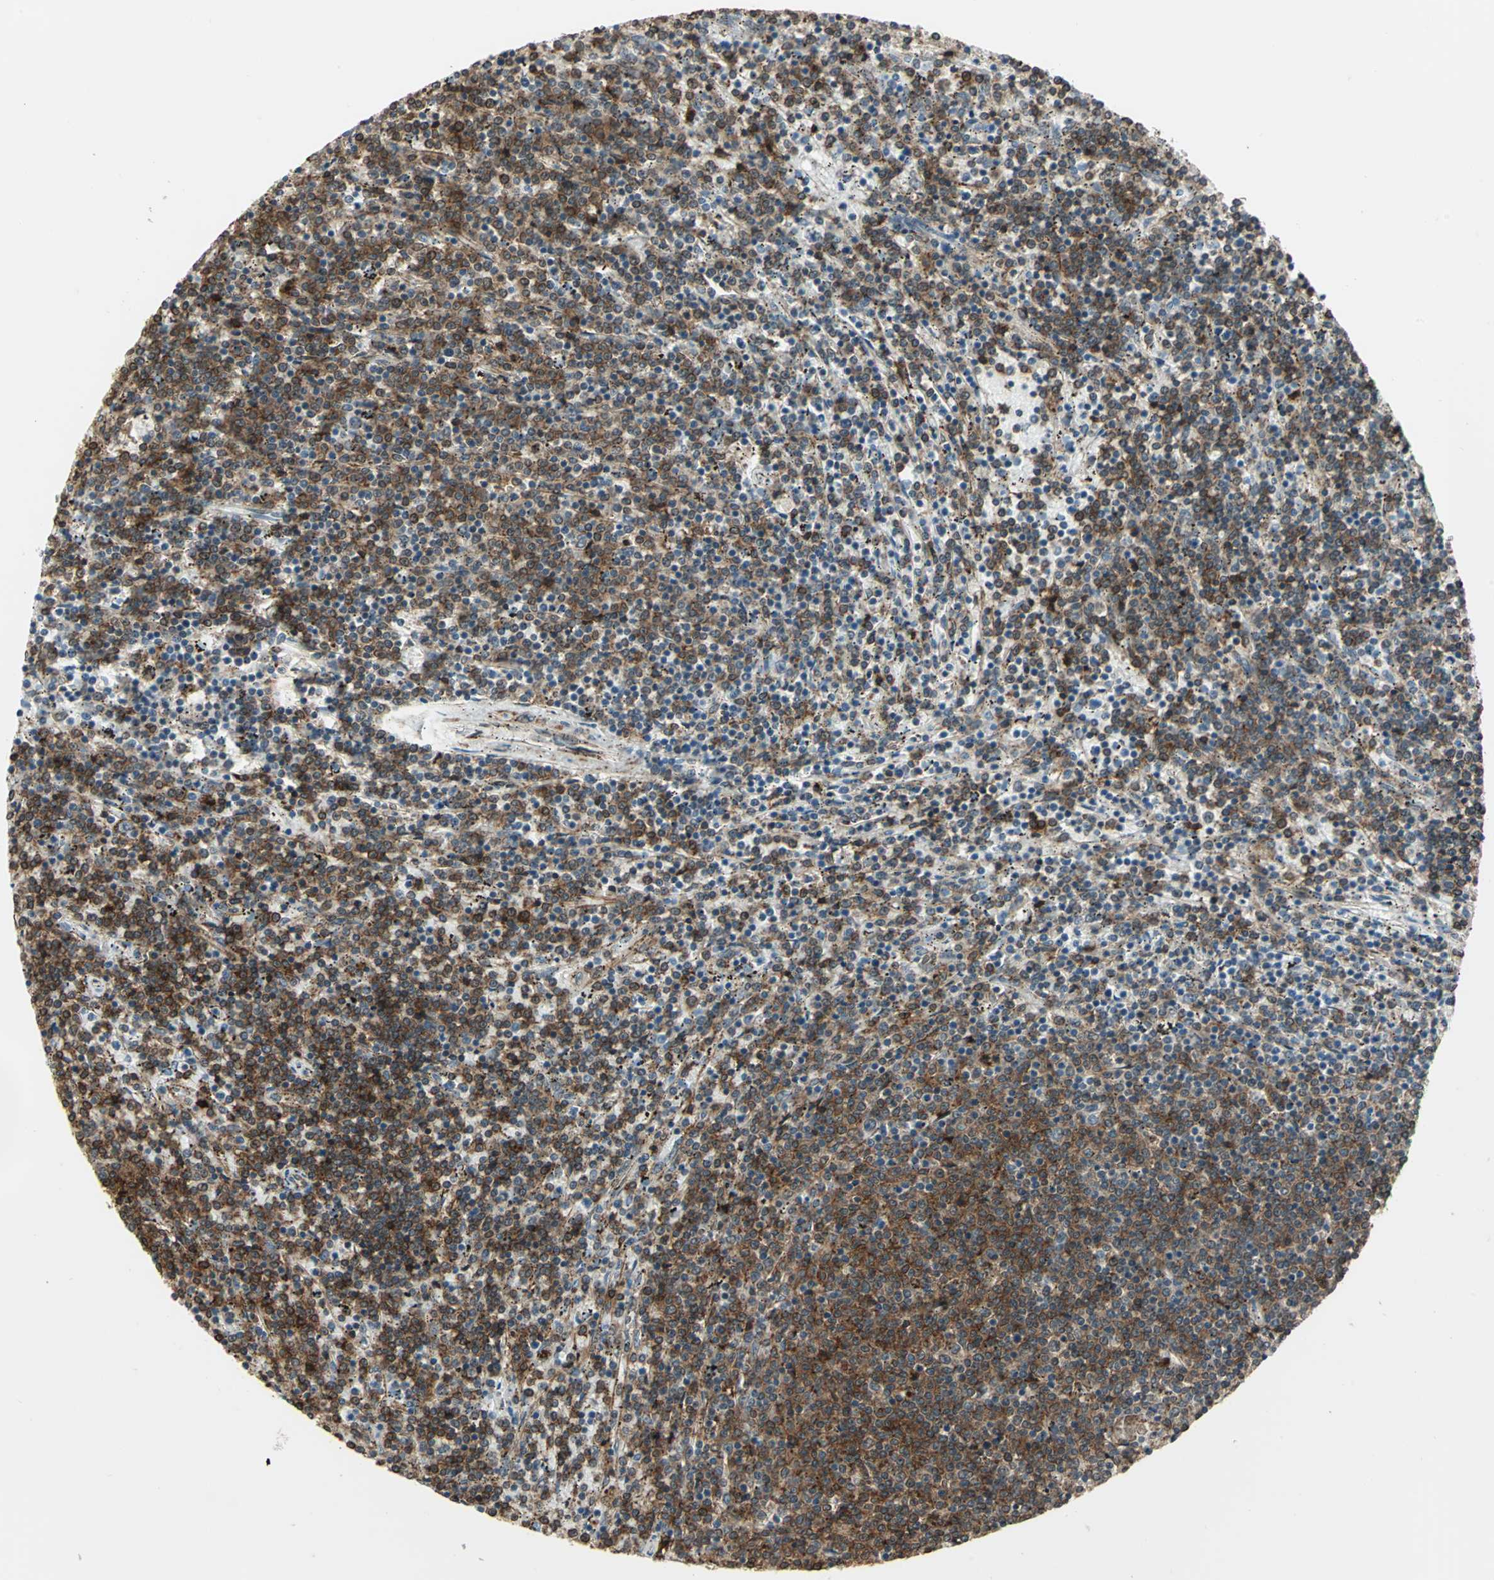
{"staining": {"intensity": "strong", "quantity": ">75%", "location": "cytoplasmic/membranous"}, "tissue": "lymphoma", "cell_type": "Tumor cells", "image_type": "cancer", "snomed": [{"axis": "morphology", "description": "Malignant lymphoma, non-Hodgkin's type, Low grade"}, {"axis": "topography", "description": "Spleen"}], "caption": "Lymphoma stained with IHC reveals strong cytoplasmic/membranous staining in about >75% of tumor cells. (DAB = brown stain, brightfield microscopy at high magnification).", "gene": "PLAGL2", "patient": {"sex": "female", "age": 50}}